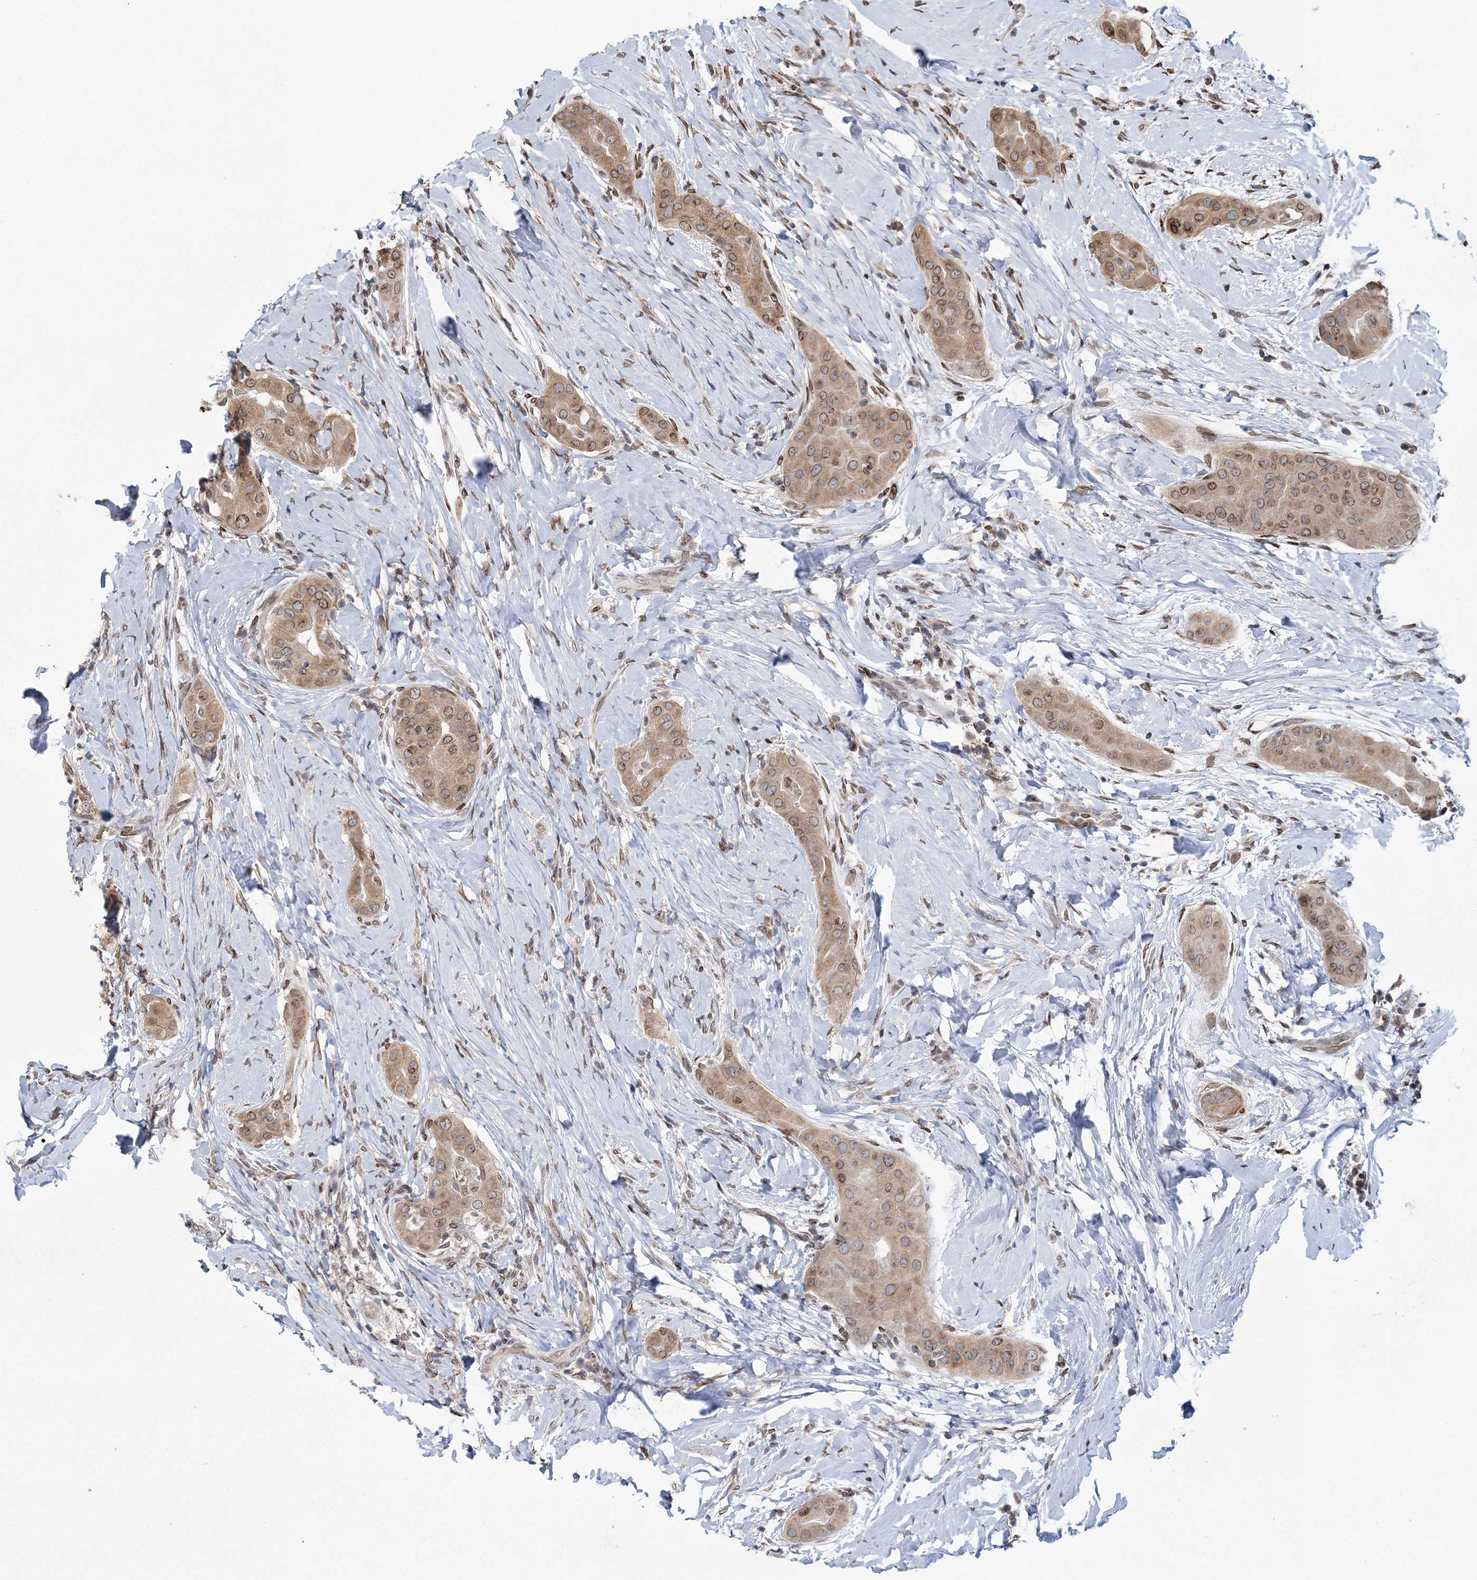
{"staining": {"intensity": "moderate", "quantity": ">75%", "location": "cytoplasmic/membranous,nuclear"}, "tissue": "thyroid cancer", "cell_type": "Tumor cells", "image_type": "cancer", "snomed": [{"axis": "morphology", "description": "Papillary adenocarcinoma, NOS"}, {"axis": "topography", "description": "Thyroid gland"}], "caption": "Moderate cytoplasmic/membranous and nuclear staining for a protein is seen in approximately >75% of tumor cells of thyroid cancer using immunohistochemistry (IHC).", "gene": "DNAJC27", "patient": {"sex": "male", "age": 33}}